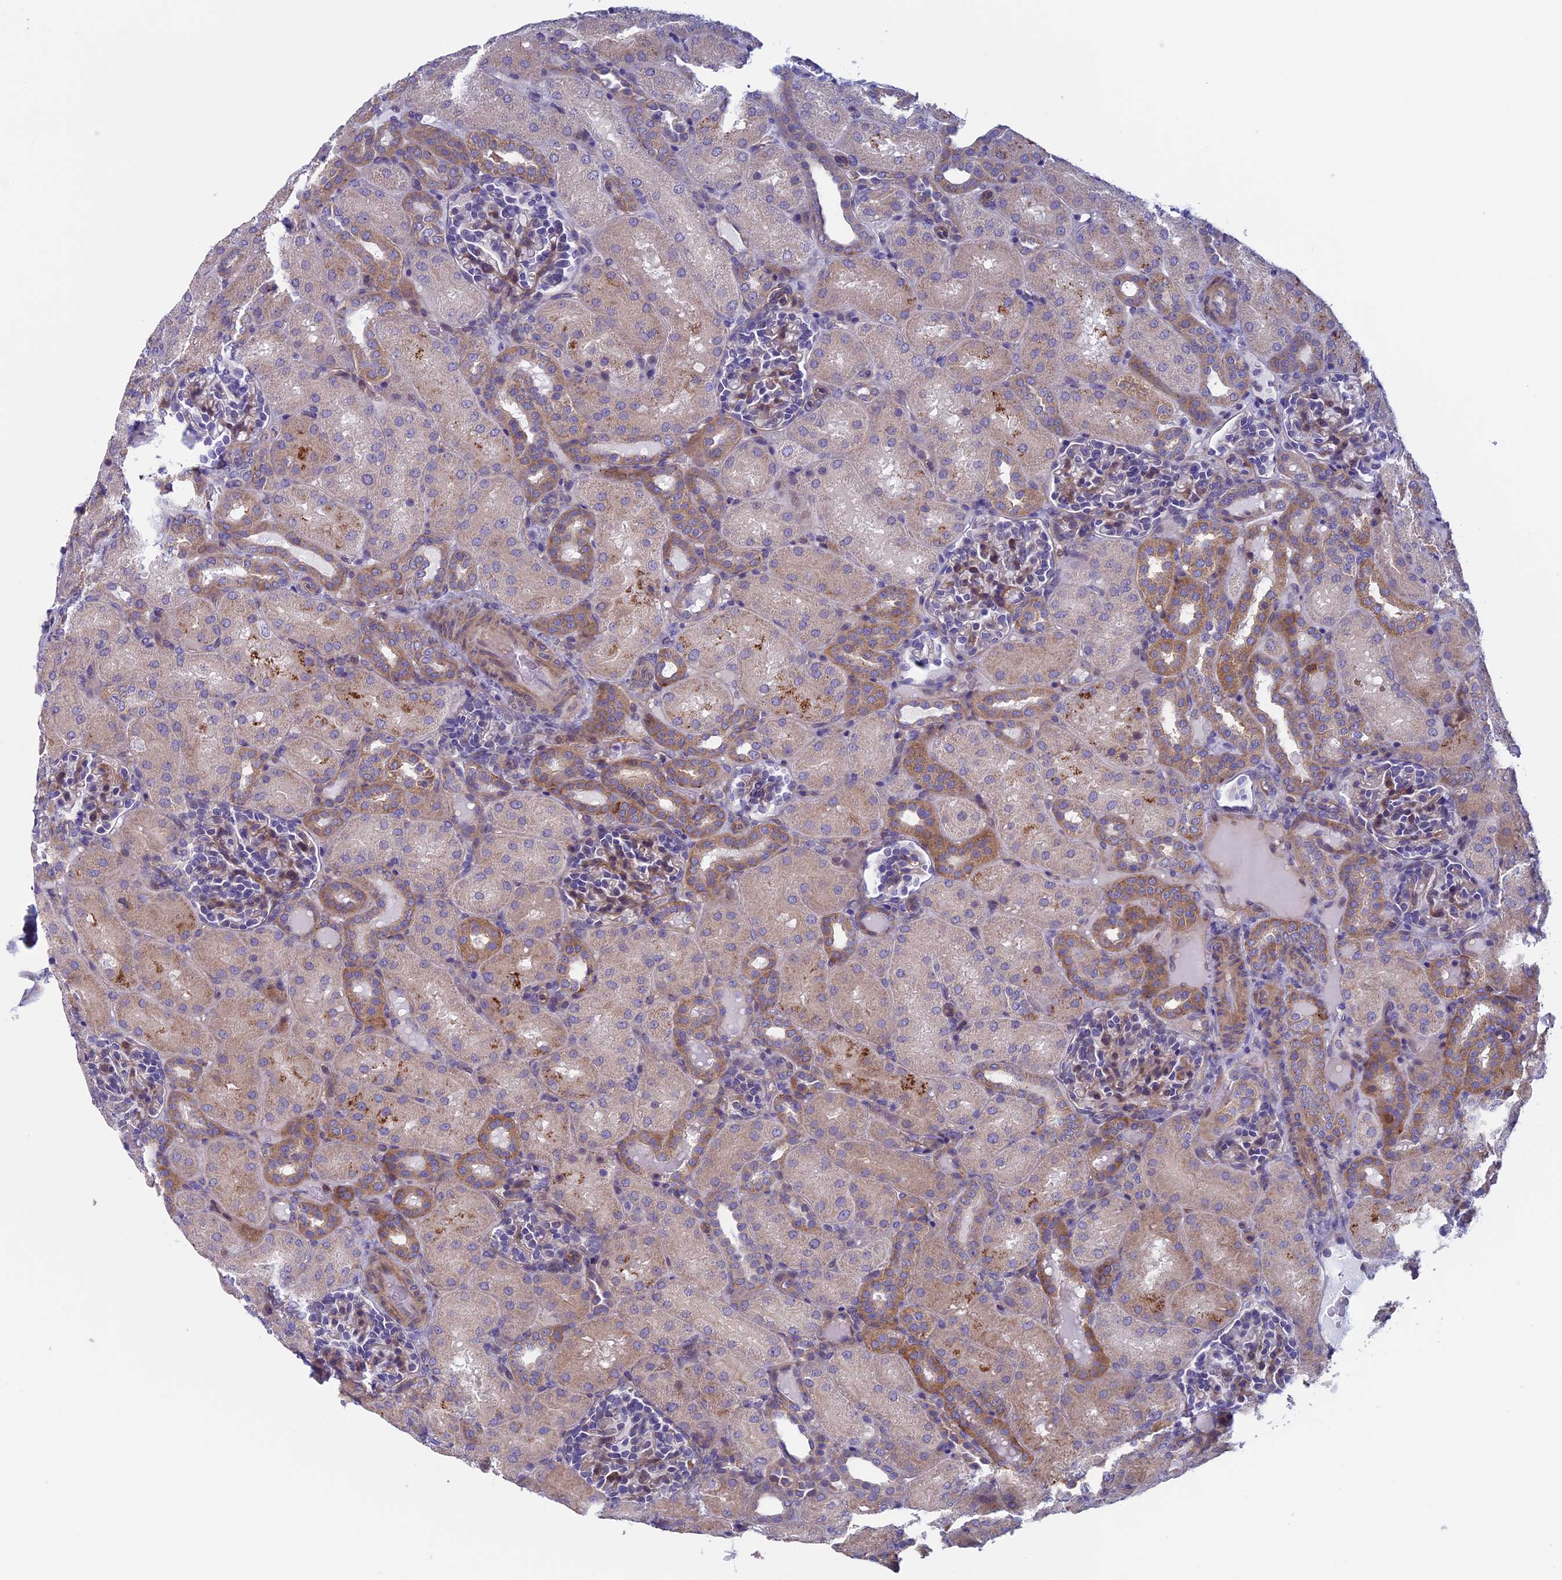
{"staining": {"intensity": "moderate", "quantity": "<25%", "location": "cytoplasmic/membranous"}, "tissue": "kidney", "cell_type": "Cells in glomeruli", "image_type": "normal", "snomed": [{"axis": "morphology", "description": "Normal tissue, NOS"}, {"axis": "topography", "description": "Kidney"}], "caption": "Immunohistochemistry (IHC) (DAB) staining of normal kidney displays moderate cytoplasmic/membranous protein positivity in about <25% of cells in glomeruli. The staining is performed using DAB brown chromogen to label protein expression. The nuclei are counter-stained blue using hematoxylin.", "gene": "CNOT6L", "patient": {"sex": "male", "age": 1}}